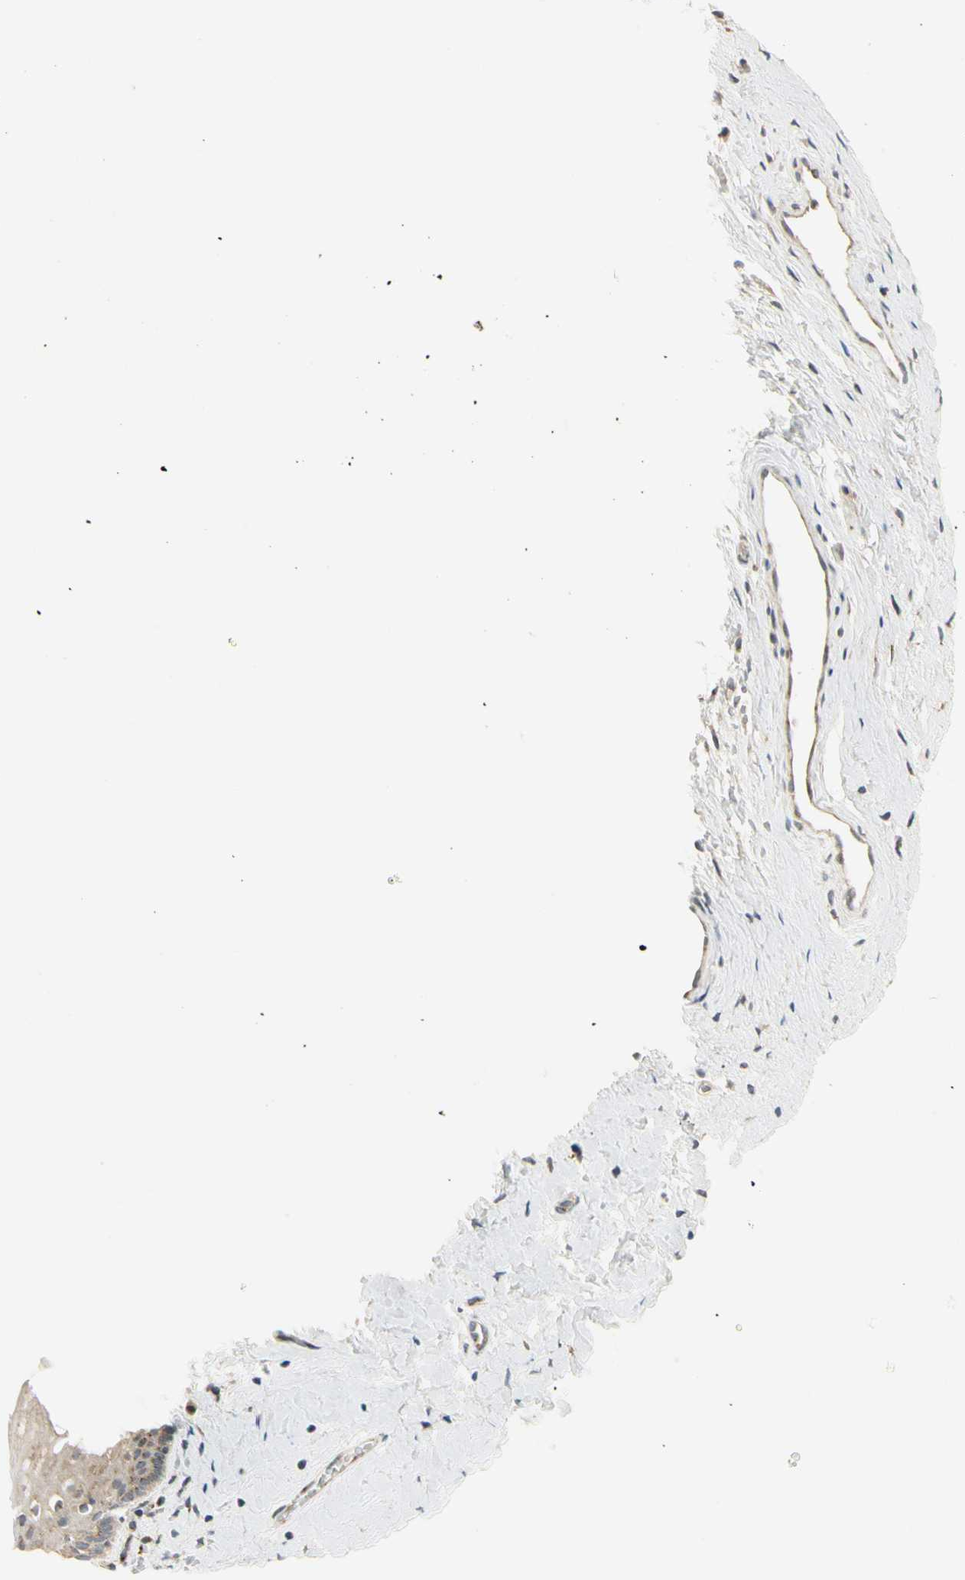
{"staining": {"intensity": "moderate", "quantity": "25%-75%", "location": "cytoplasmic/membranous"}, "tissue": "cervix", "cell_type": "Glandular cells", "image_type": "normal", "snomed": [{"axis": "morphology", "description": "Normal tissue, NOS"}, {"axis": "topography", "description": "Cervix"}], "caption": "The immunohistochemical stain highlights moderate cytoplasmic/membranous positivity in glandular cells of normal cervix. The protein is stained brown, and the nuclei are stained in blue (DAB IHC with brightfield microscopy, high magnification).", "gene": "MANSC1", "patient": {"sex": "female", "age": 53}}